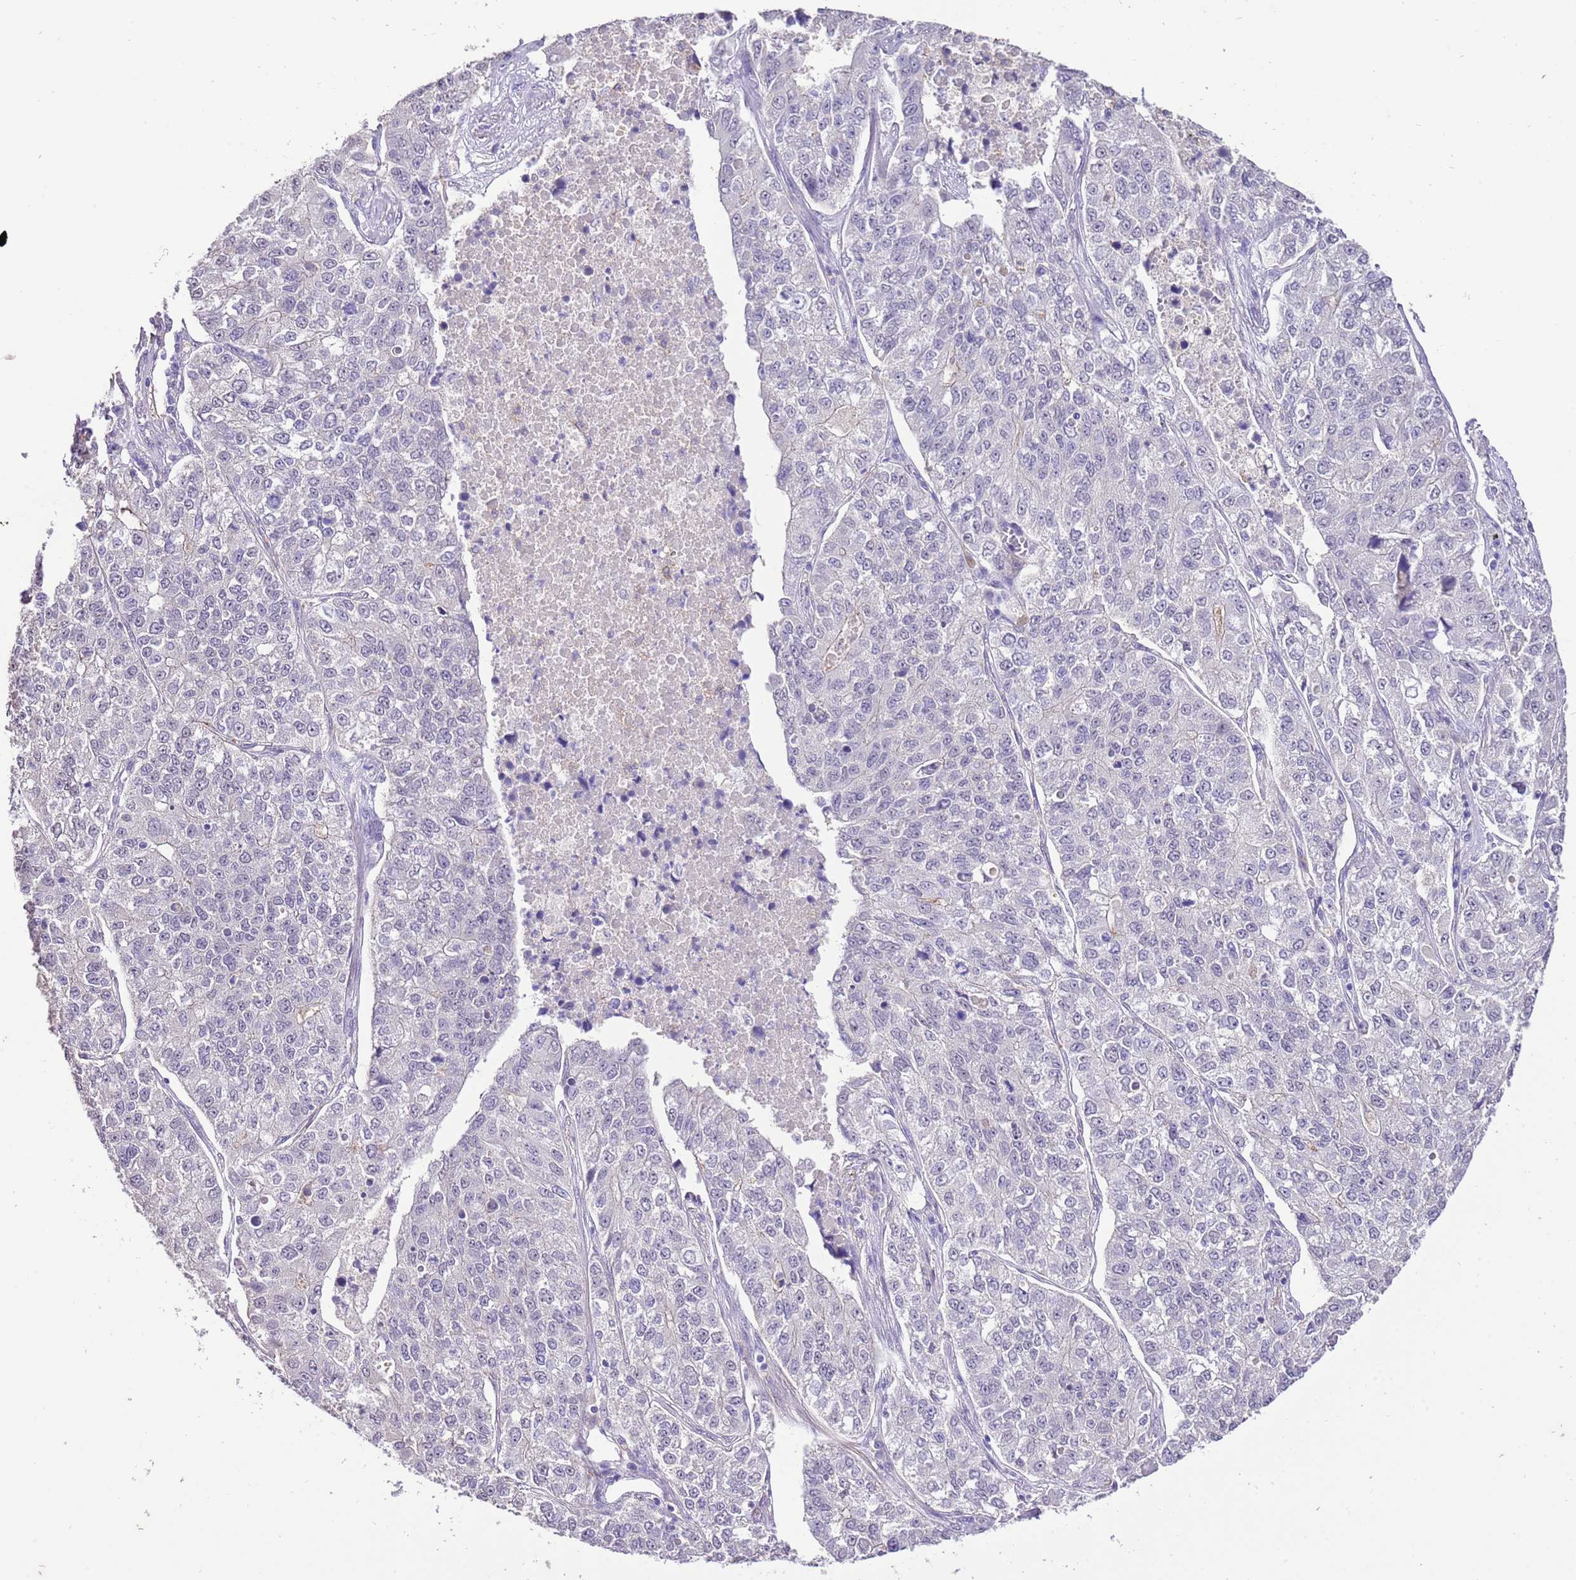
{"staining": {"intensity": "negative", "quantity": "none", "location": "none"}, "tissue": "lung cancer", "cell_type": "Tumor cells", "image_type": "cancer", "snomed": [{"axis": "morphology", "description": "Adenocarcinoma, NOS"}, {"axis": "topography", "description": "Lung"}], "caption": "Immunohistochemical staining of human lung cancer demonstrates no significant expression in tumor cells.", "gene": "IZUMO4", "patient": {"sex": "male", "age": 49}}